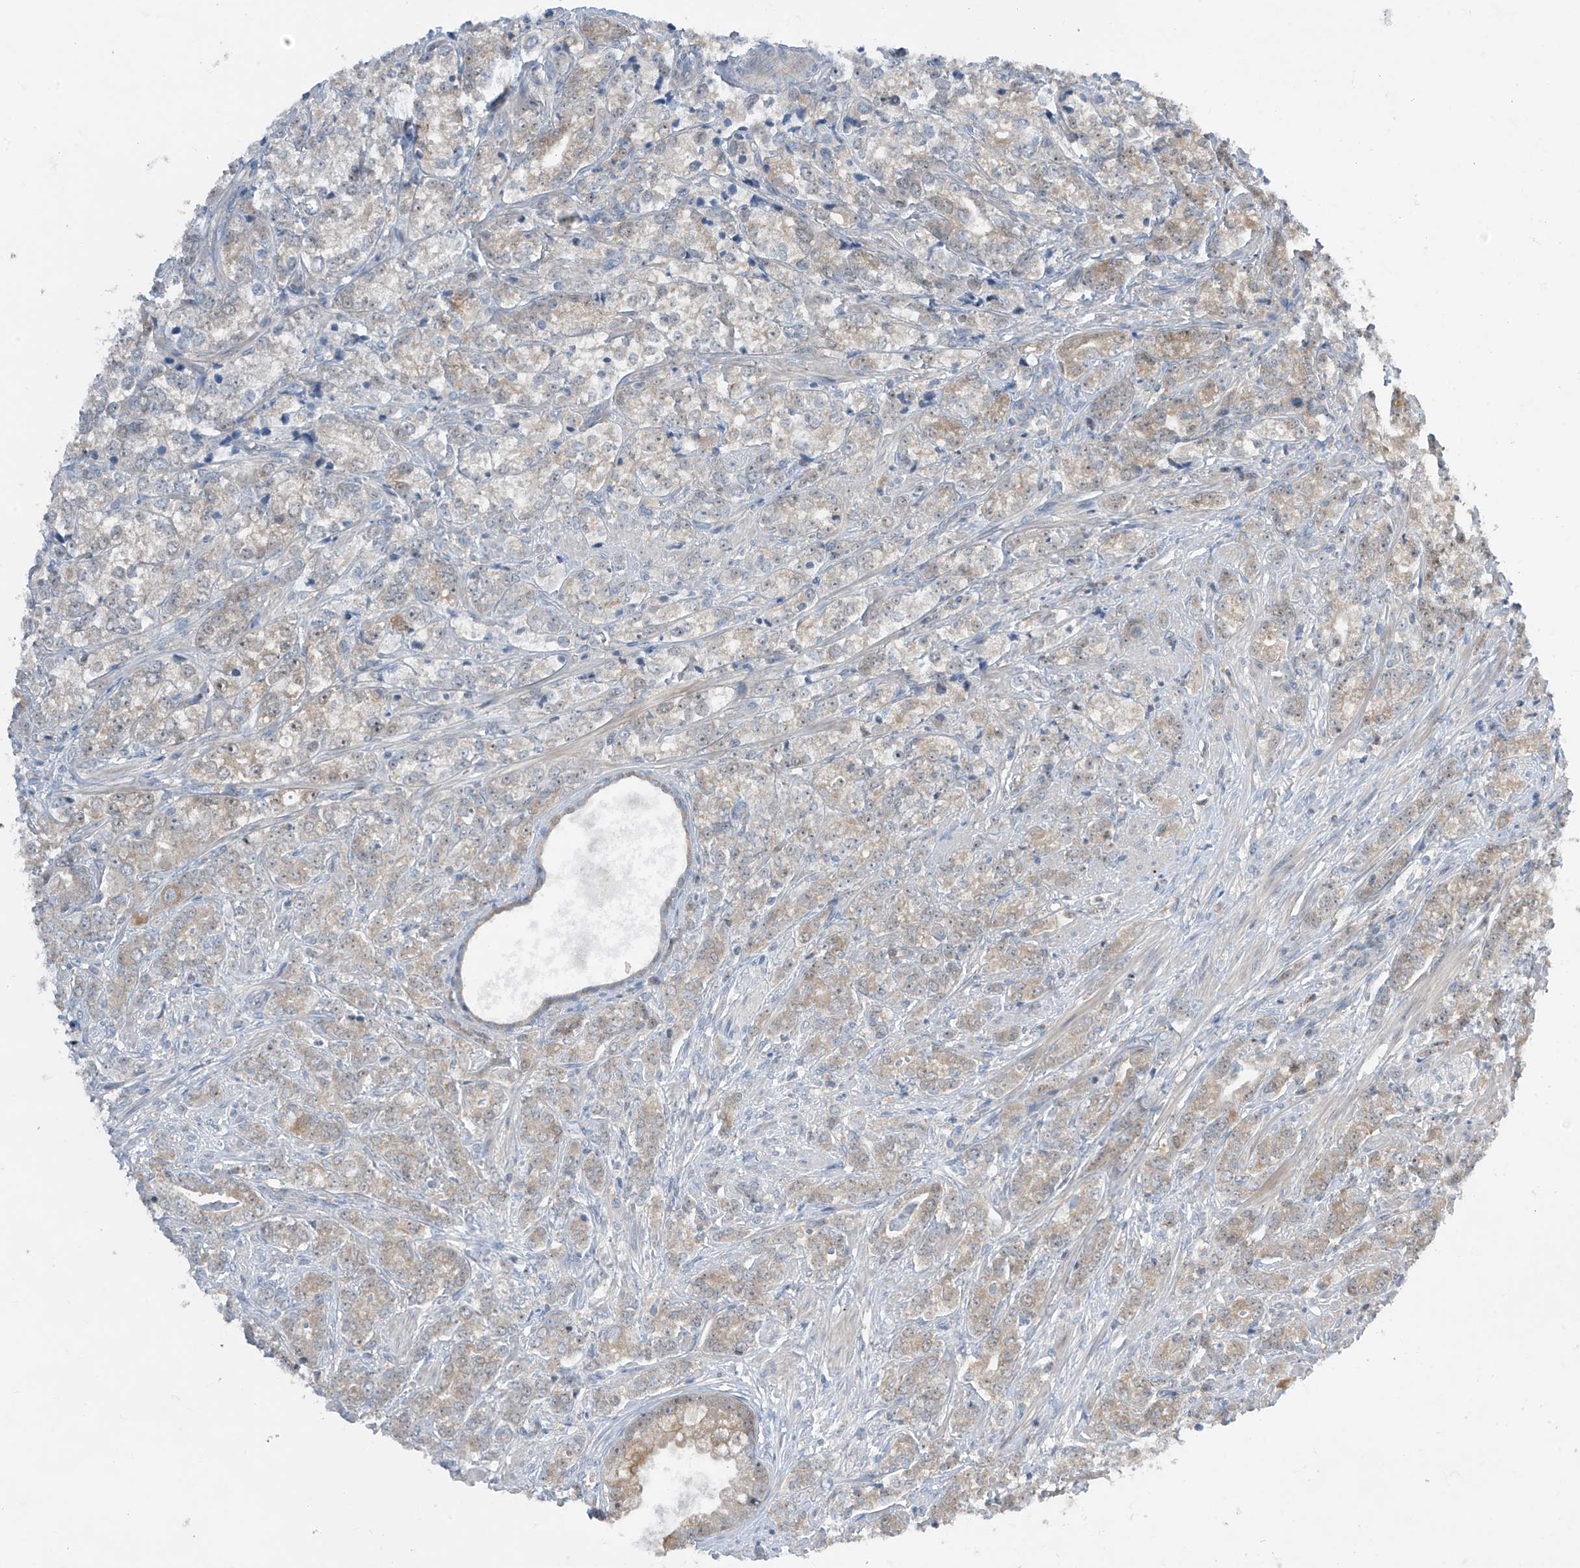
{"staining": {"intensity": "weak", "quantity": "25%-75%", "location": "cytoplasmic/membranous"}, "tissue": "prostate cancer", "cell_type": "Tumor cells", "image_type": "cancer", "snomed": [{"axis": "morphology", "description": "Adenocarcinoma, High grade"}, {"axis": "topography", "description": "Prostate"}], "caption": "Immunohistochemical staining of prostate high-grade adenocarcinoma demonstrates low levels of weak cytoplasmic/membranous positivity in approximately 25%-75% of tumor cells.", "gene": "TTC38", "patient": {"sex": "male", "age": 69}}